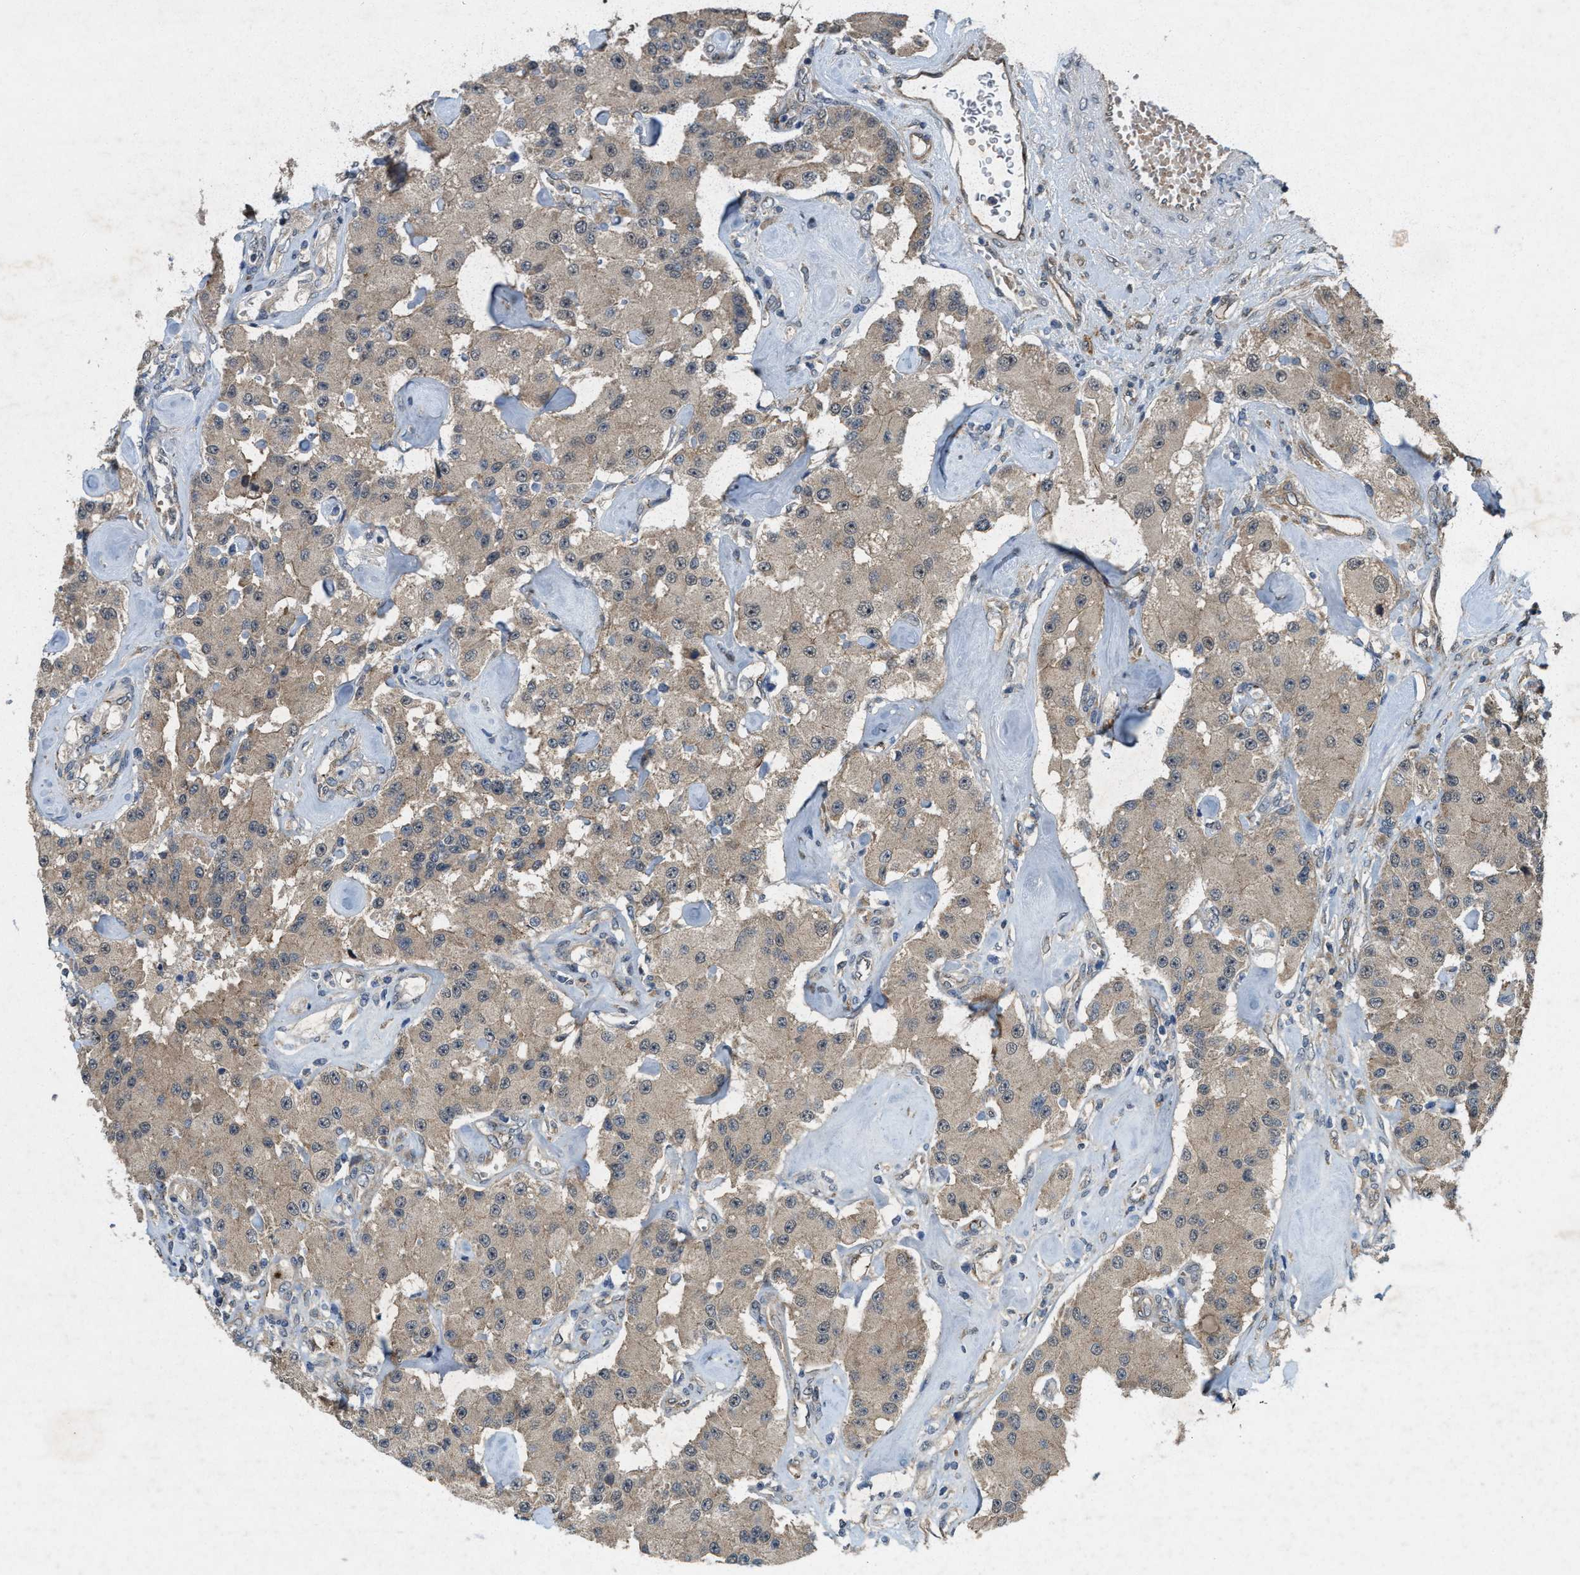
{"staining": {"intensity": "moderate", "quantity": ">75%", "location": "cytoplasmic/membranous"}, "tissue": "carcinoid", "cell_type": "Tumor cells", "image_type": "cancer", "snomed": [{"axis": "morphology", "description": "Carcinoid, malignant, NOS"}, {"axis": "topography", "description": "Pancreas"}], "caption": "A micrograph of carcinoid stained for a protein shows moderate cytoplasmic/membranous brown staining in tumor cells.", "gene": "ARHGEF5", "patient": {"sex": "male", "age": 41}}